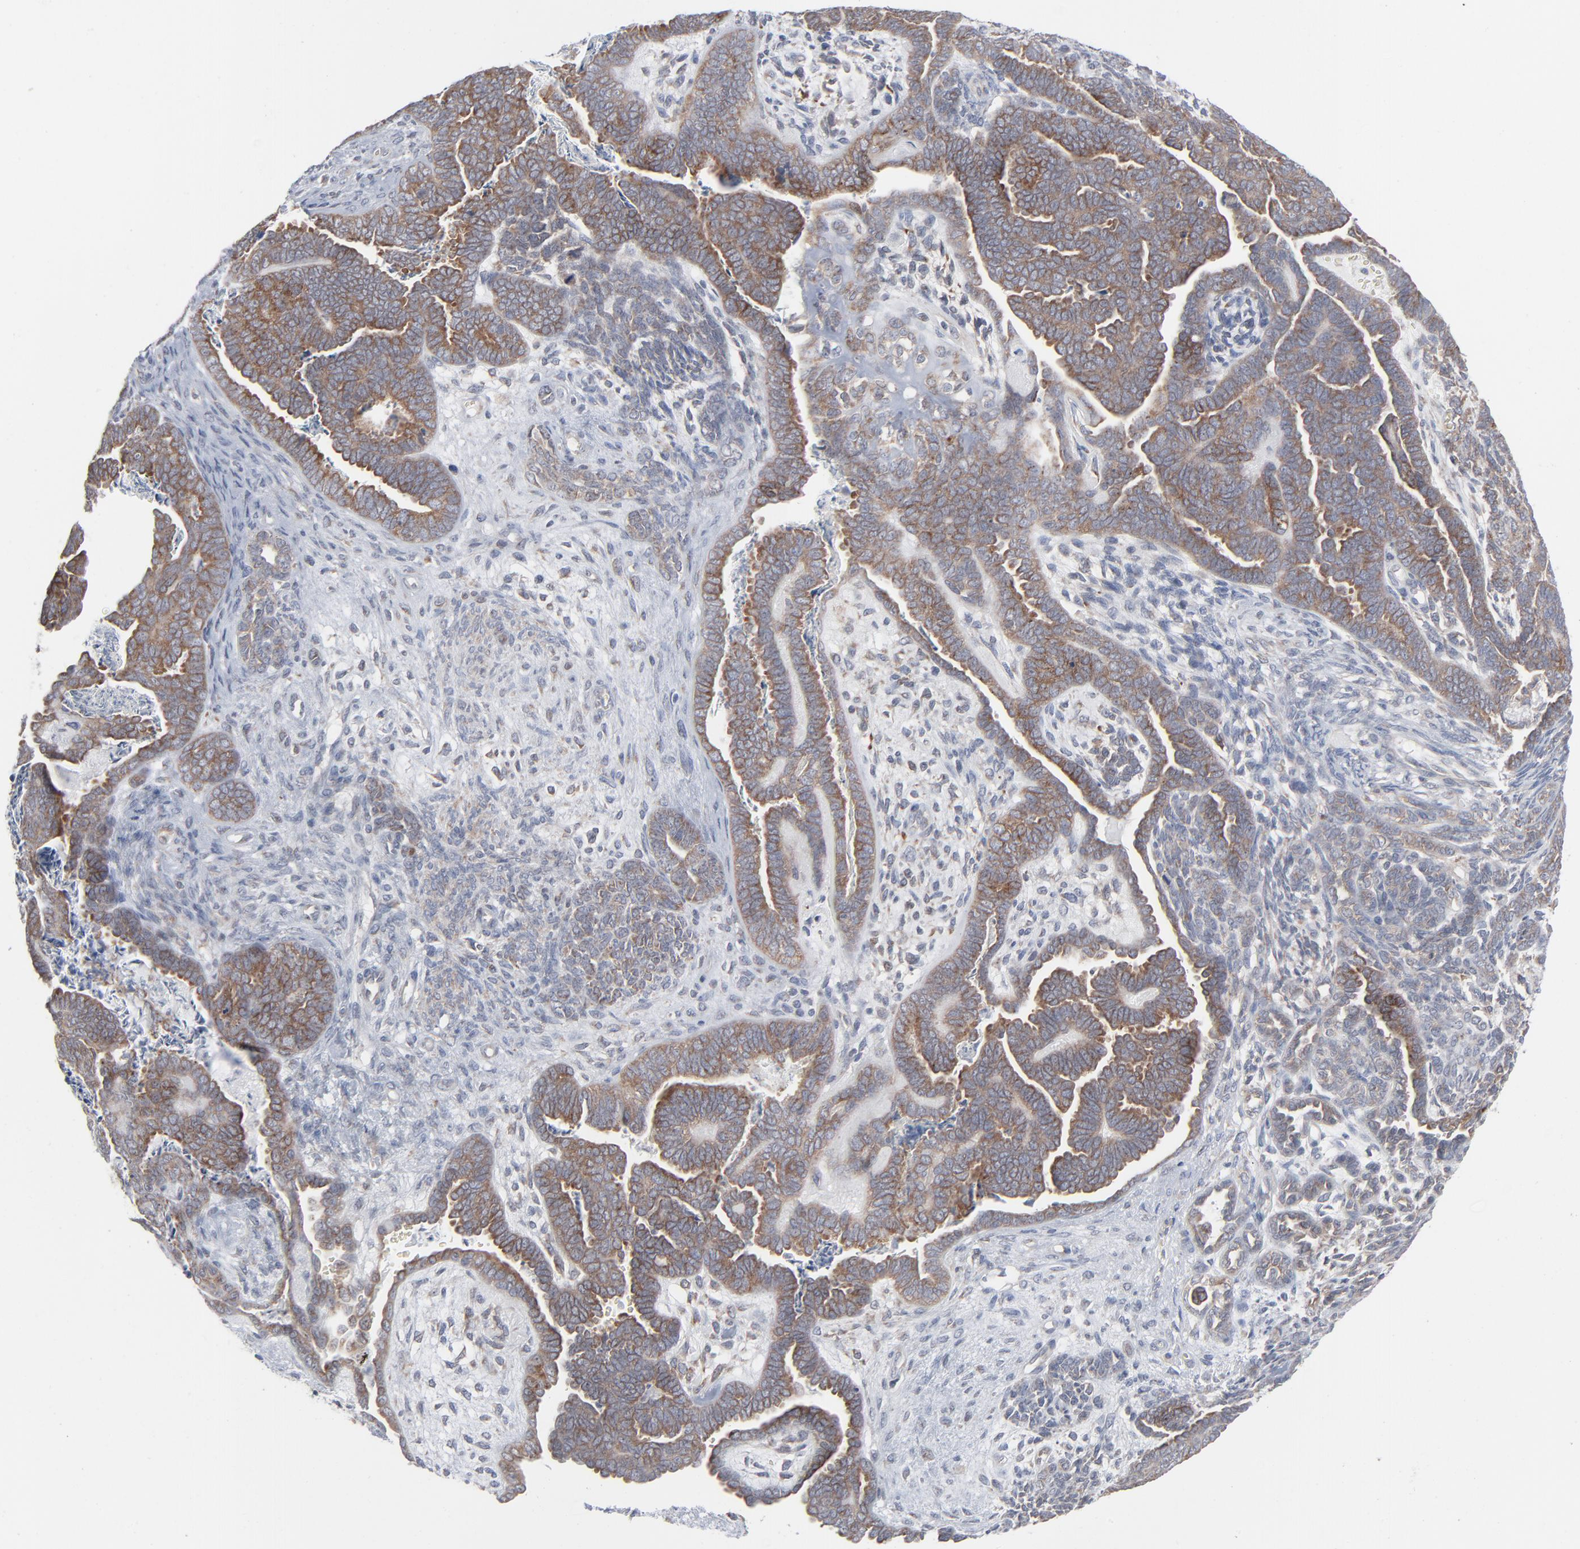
{"staining": {"intensity": "moderate", "quantity": "<25%", "location": "cytoplasmic/membranous"}, "tissue": "endometrial cancer", "cell_type": "Tumor cells", "image_type": "cancer", "snomed": [{"axis": "morphology", "description": "Neoplasm, malignant, NOS"}, {"axis": "topography", "description": "Endometrium"}], "caption": "A brown stain shows moderate cytoplasmic/membranous positivity of a protein in neoplasm (malignant) (endometrial) tumor cells.", "gene": "KDSR", "patient": {"sex": "female", "age": 74}}